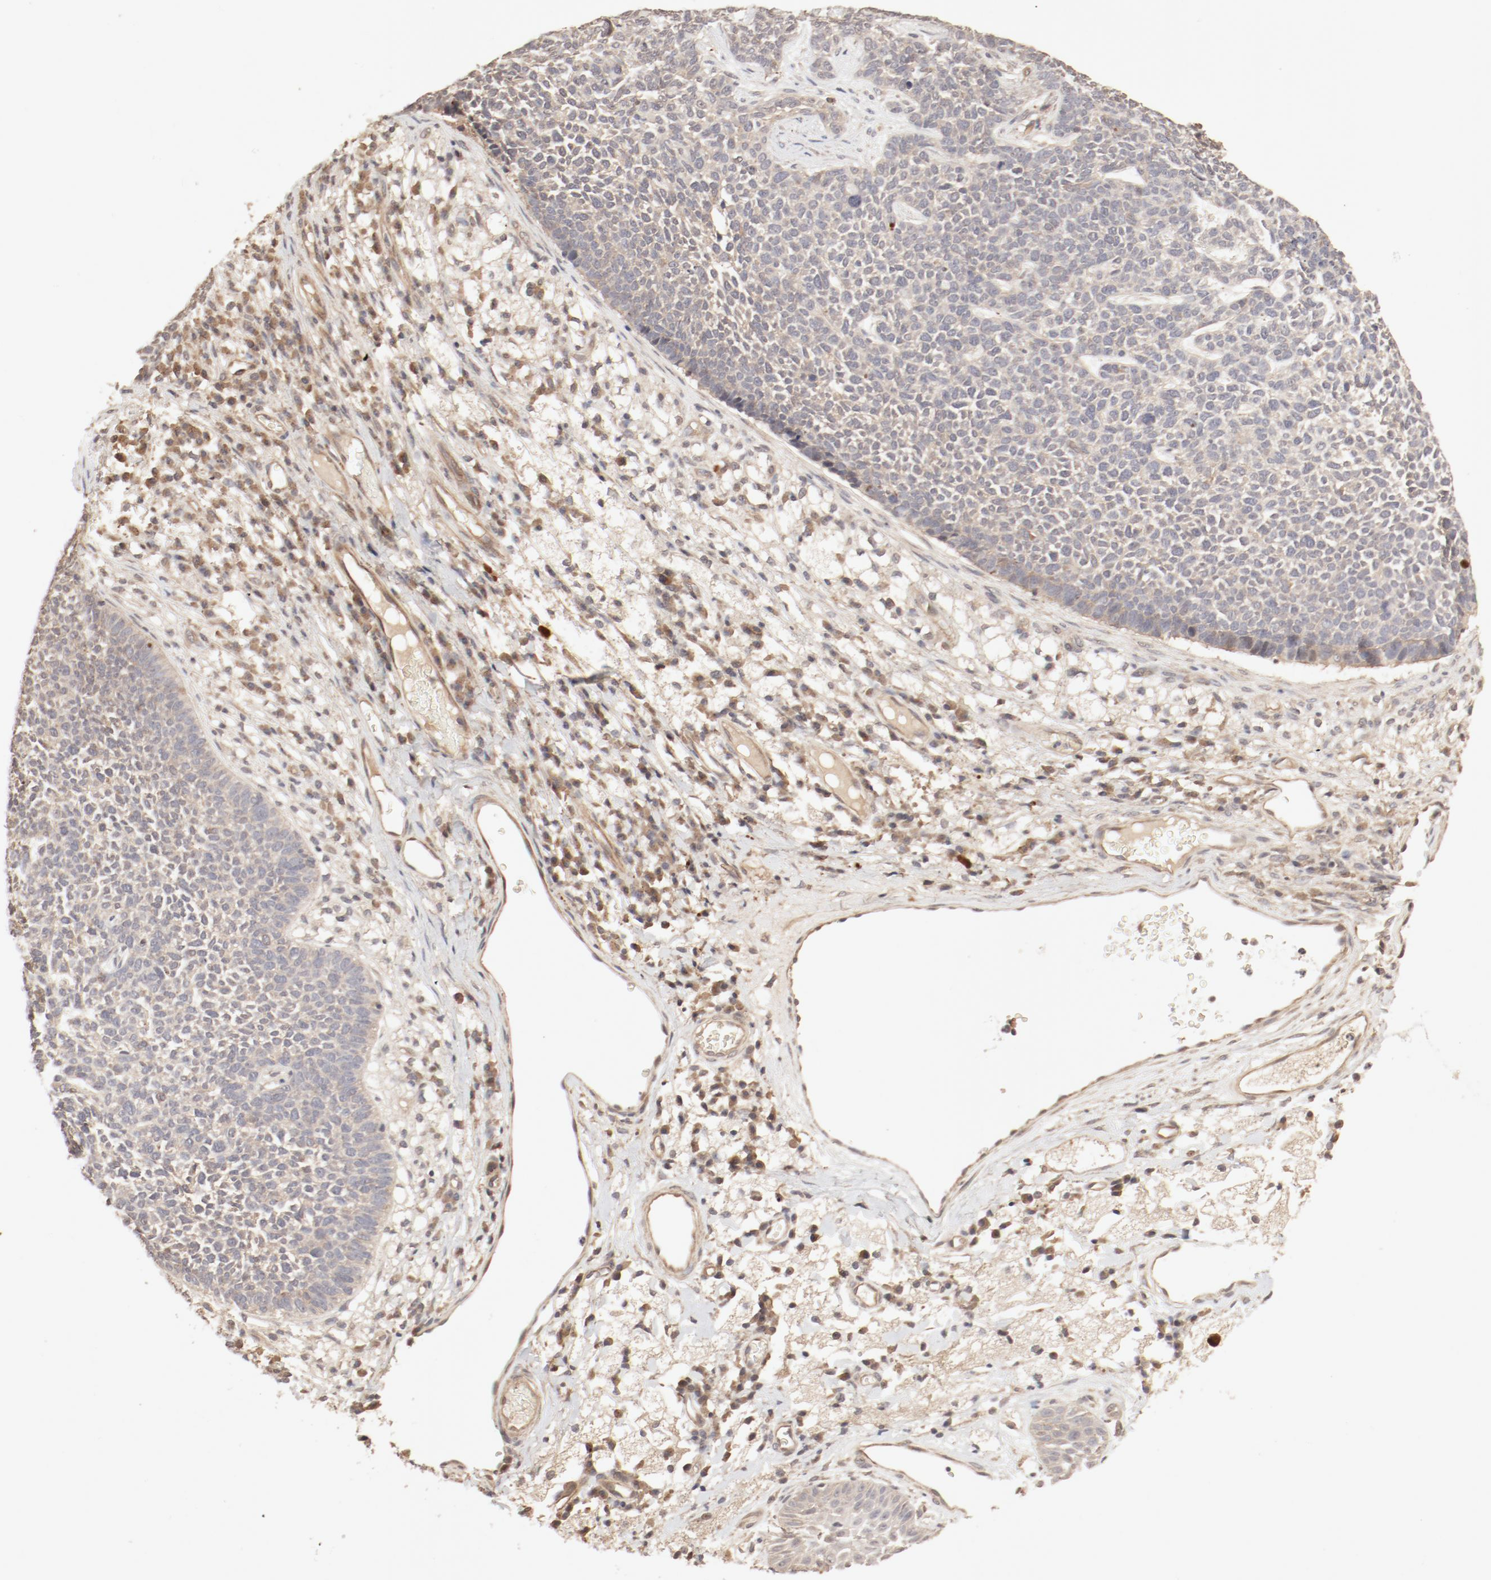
{"staining": {"intensity": "weak", "quantity": ">75%", "location": "cytoplasmic/membranous"}, "tissue": "skin cancer", "cell_type": "Tumor cells", "image_type": "cancer", "snomed": [{"axis": "morphology", "description": "Basal cell carcinoma"}, {"axis": "topography", "description": "Skin"}], "caption": "A brown stain shows weak cytoplasmic/membranous positivity of a protein in human skin cancer tumor cells.", "gene": "IL3RA", "patient": {"sex": "female", "age": 84}}